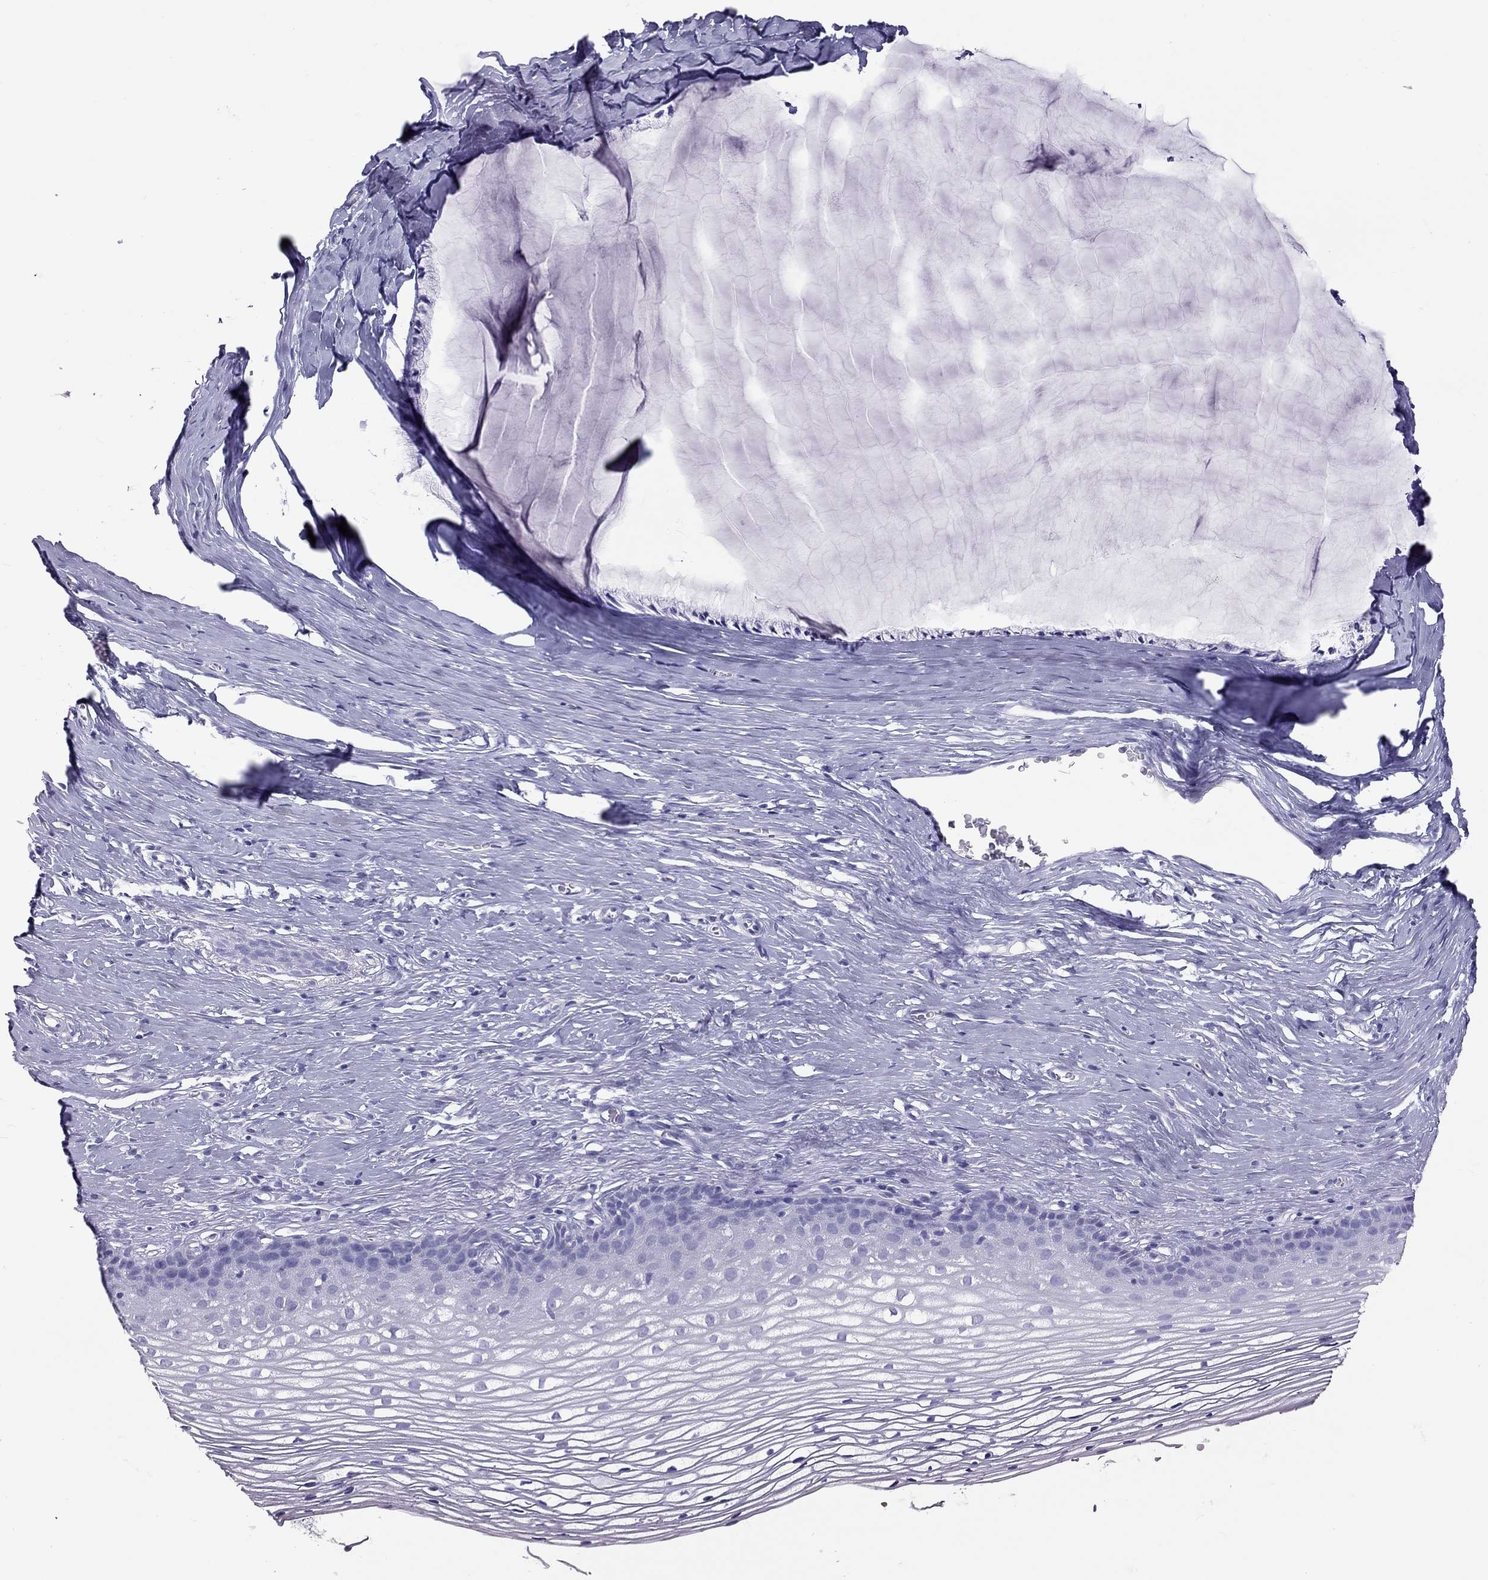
{"staining": {"intensity": "negative", "quantity": "none", "location": "none"}, "tissue": "cervix", "cell_type": "Glandular cells", "image_type": "normal", "snomed": [{"axis": "morphology", "description": "Normal tissue, NOS"}, {"axis": "topography", "description": "Cervix"}], "caption": "Protein analysis of benign cervix demonstrates no significant positivity in glandular cells.", "gene": "PSMB11", "patient": {"sex": "female", "age": 40}}